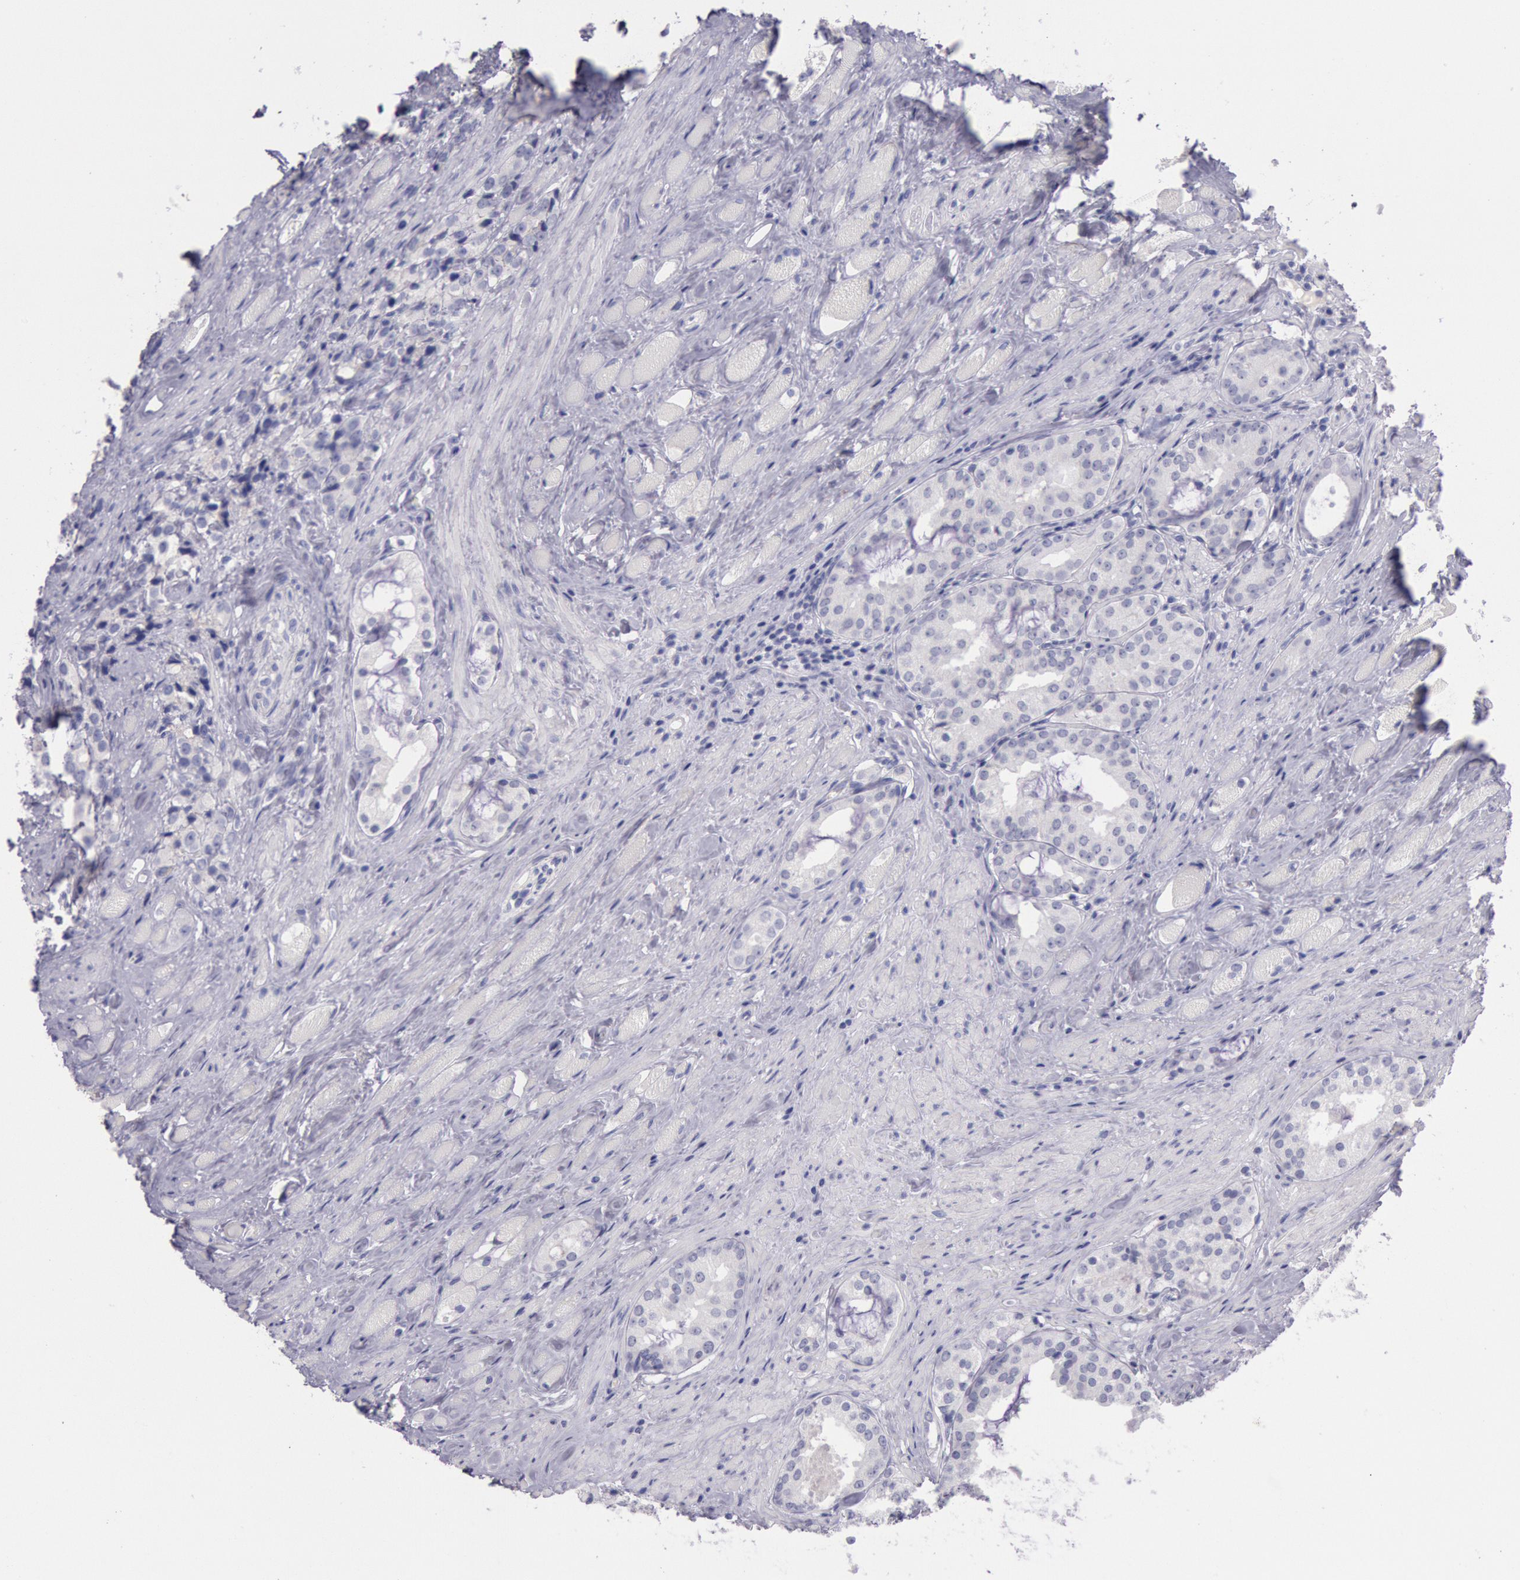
{"staining": {"intensity": "negative", "quantity": "none", "location": "none"}, "tissue": "prostate cancer", "cell_type": "Tumor cells", "image_type": "cancer", "snomed": [{"axis": "morphology", "description": "Adenocarcinoma, Medium grade"}, {"axis": "topography", "description": "Prostate"}], "caption": "A high-resolution image shows immunohistochemistry staining of adenocarcinoma (medium-grade) (prostate), which displays no significant staining in tumor cells.", "gene": "EGFR", "patient": {"sex": "male", "age": 73}}